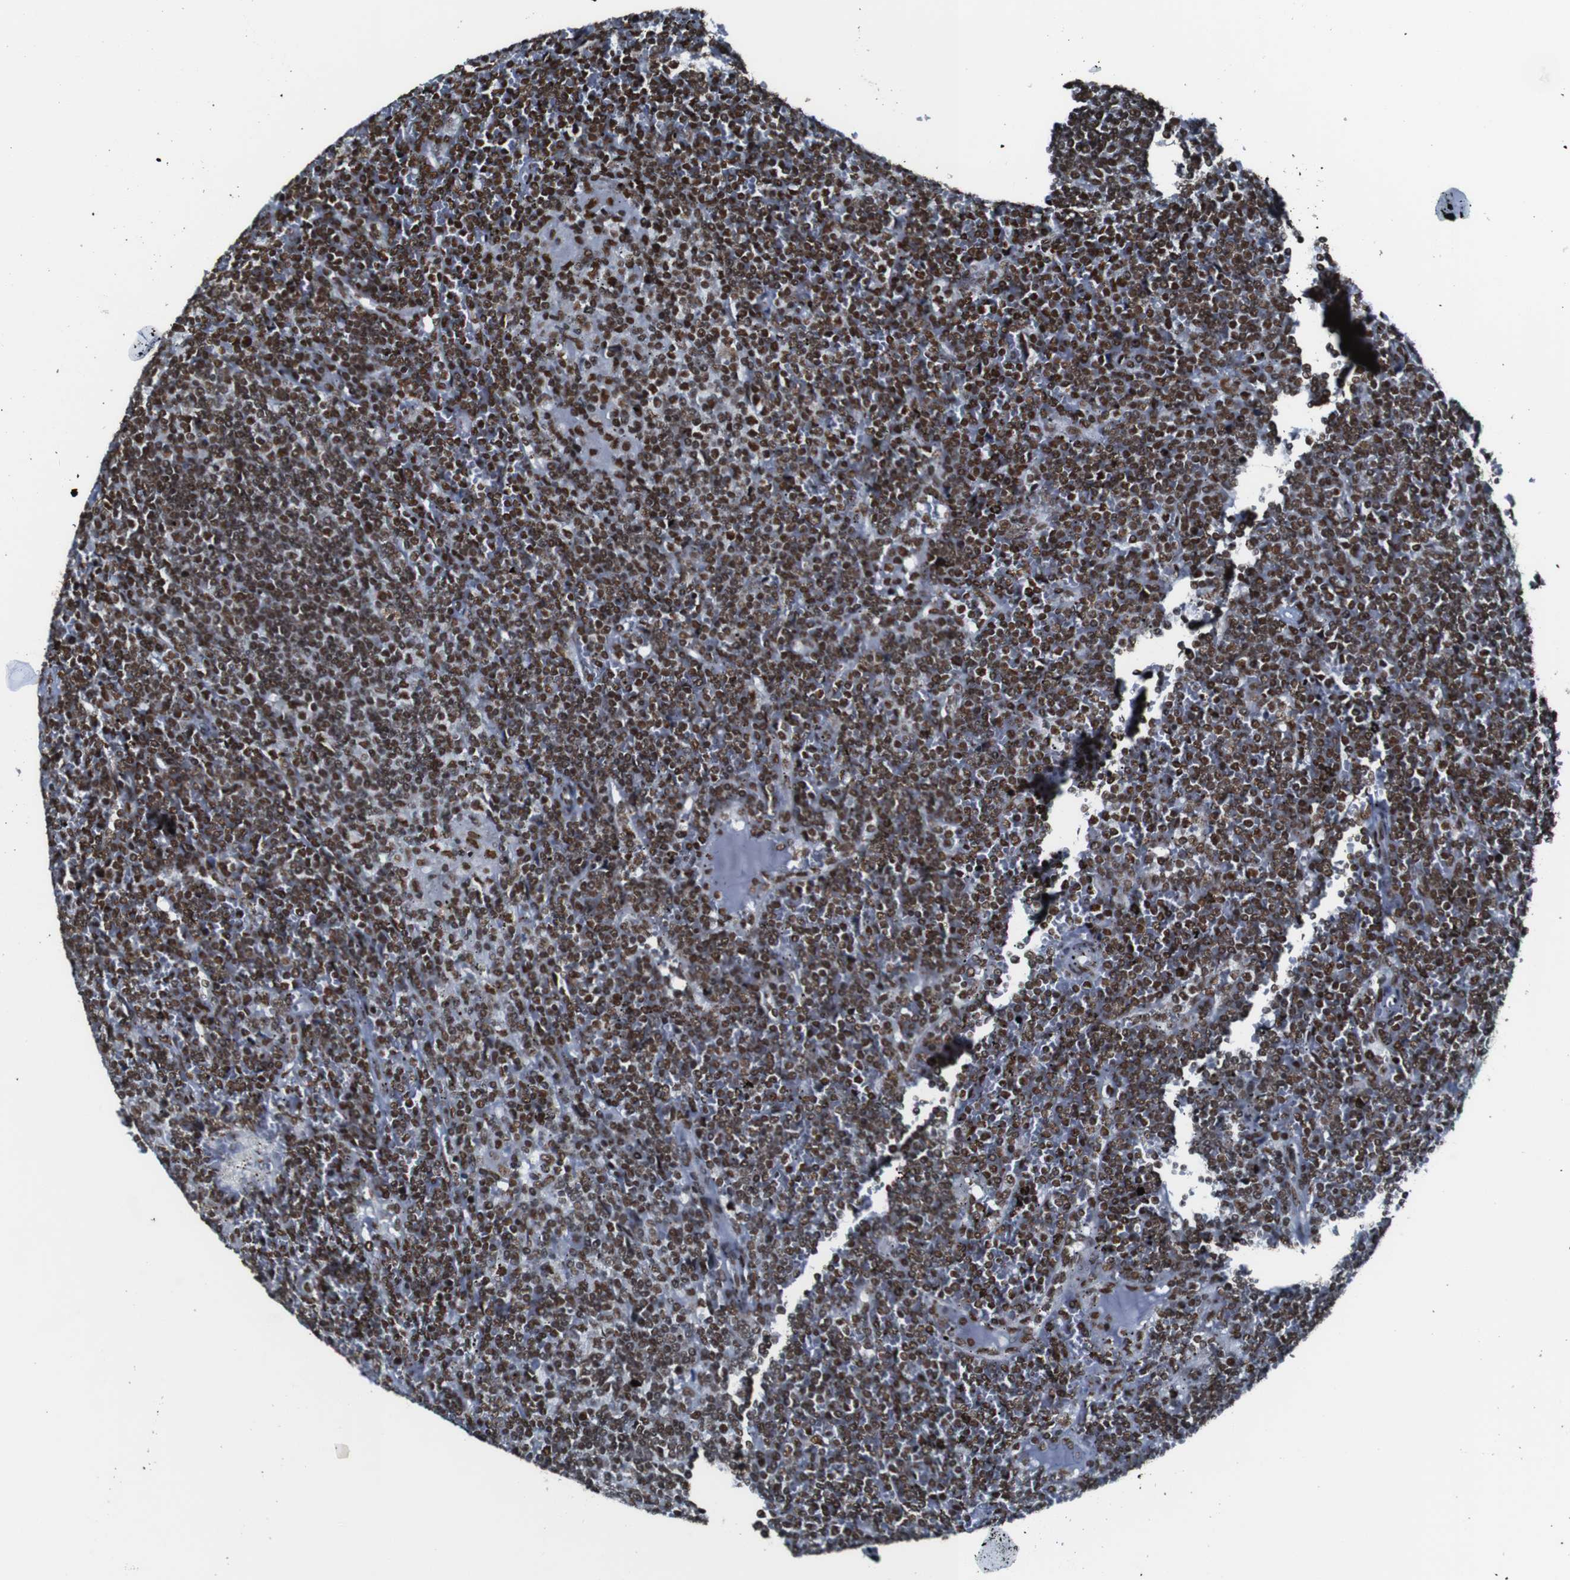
{"staining": {"intensity": "strong", "quantity": ">75%", "location": "nuclear"}, "tissue": "lymphoma", "cell_type": "Tumor cells", "image_type": "cancer", "snomed": [{"axis": "morphology", "description": "Malignant lymphoma, non-Hodgkin's type, Low grade"}, {"axis": "topography", "description": "Spleen"}], "caption": "This histopathology image displays IHC staining of lymphoma, with high strong nuclear expression in approximately >75% of tumor cells.", "gene": "ROMO1", "patient": {"sex": "female", "age": 19}}